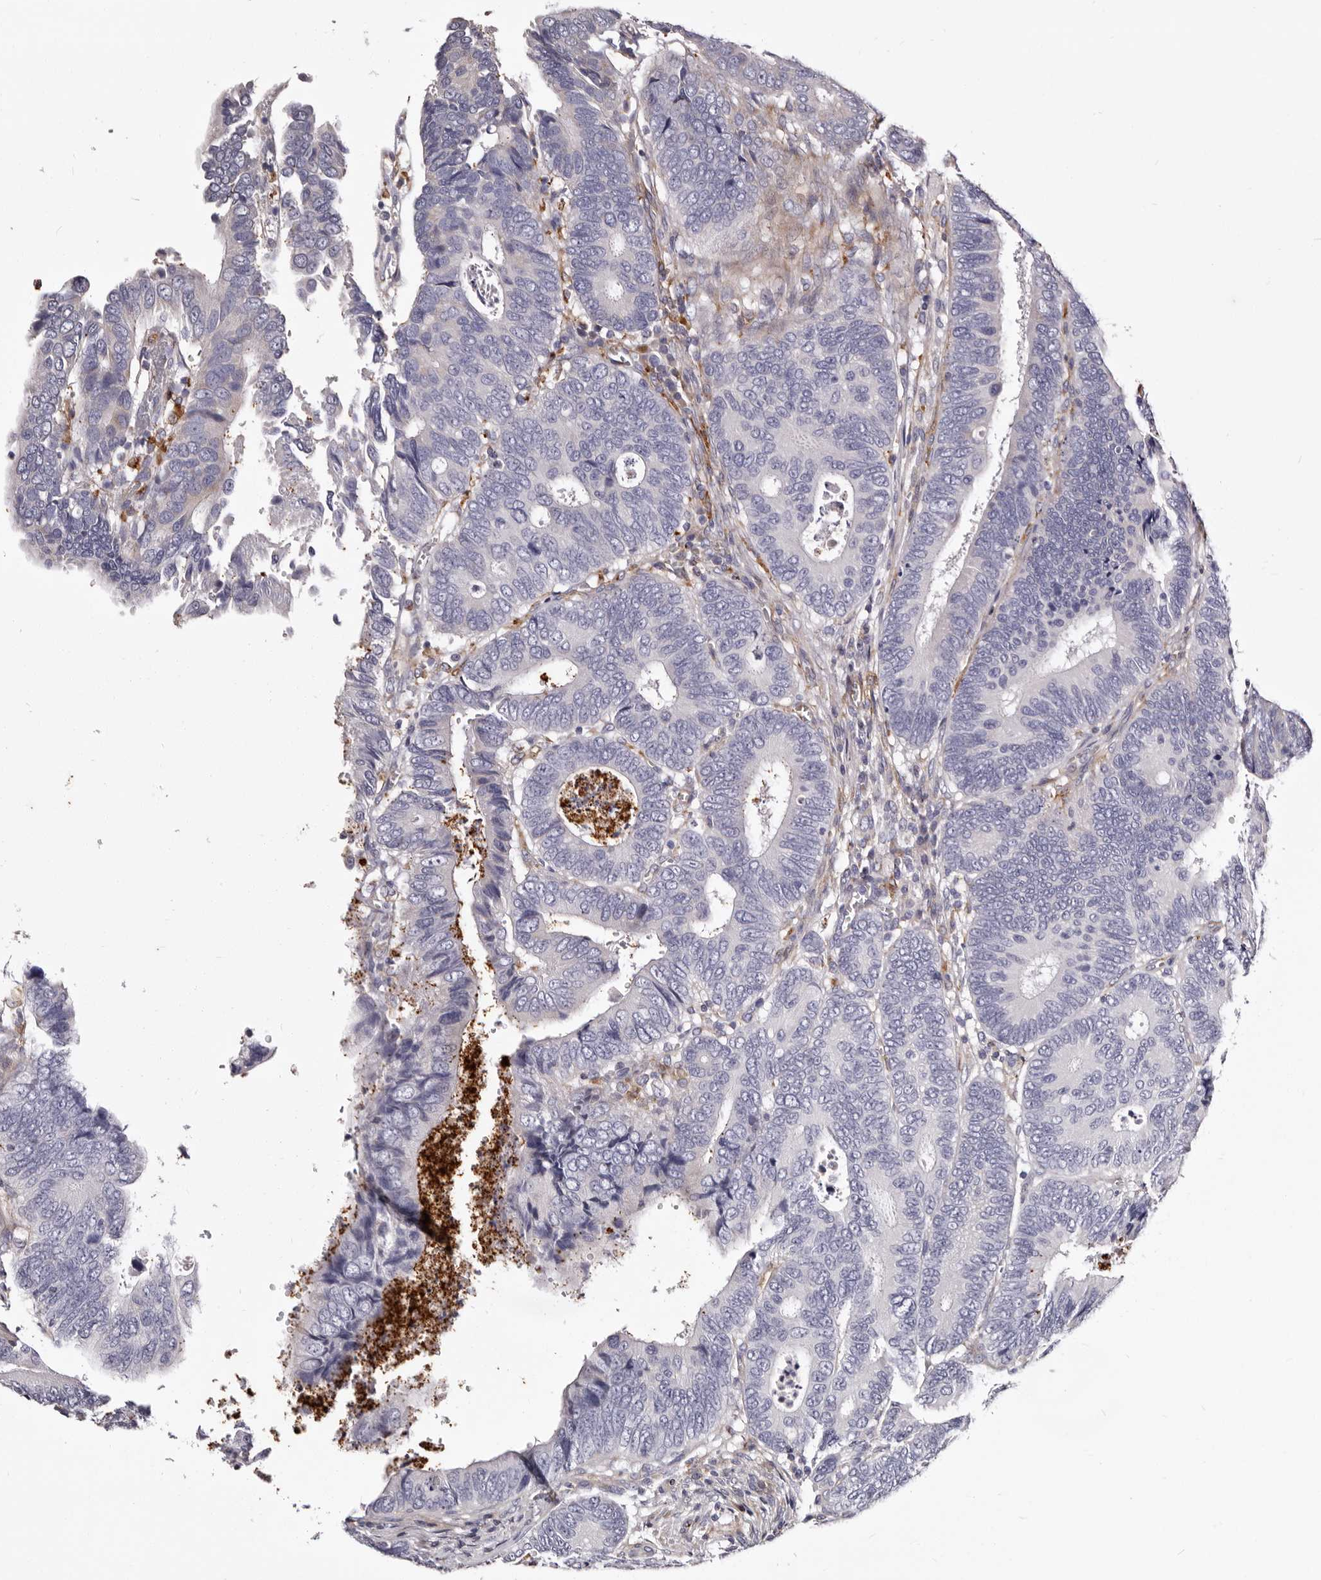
{"staining": {"intensity": "negative", "quantity": "none", "location": "none"}, "tissue": "colorectal cancer", "cell_type": "Tumor cells", "image_type": "cancer", "snomed": [{"axis": "morphology", "description": "Adenocarcinoma, NOS"}, {"axis": "topography", "description": "Colon"}], "caption": "Micrograph shows no significant protein staining in tumor cells of colorectal adenocarcinoma. (DAB (3,3'-diaminobenzidine) immunohistochemistry (IHC), high magnification).", "gene": "AUNIP", "patient": {"sex": "male", "age": 72}}